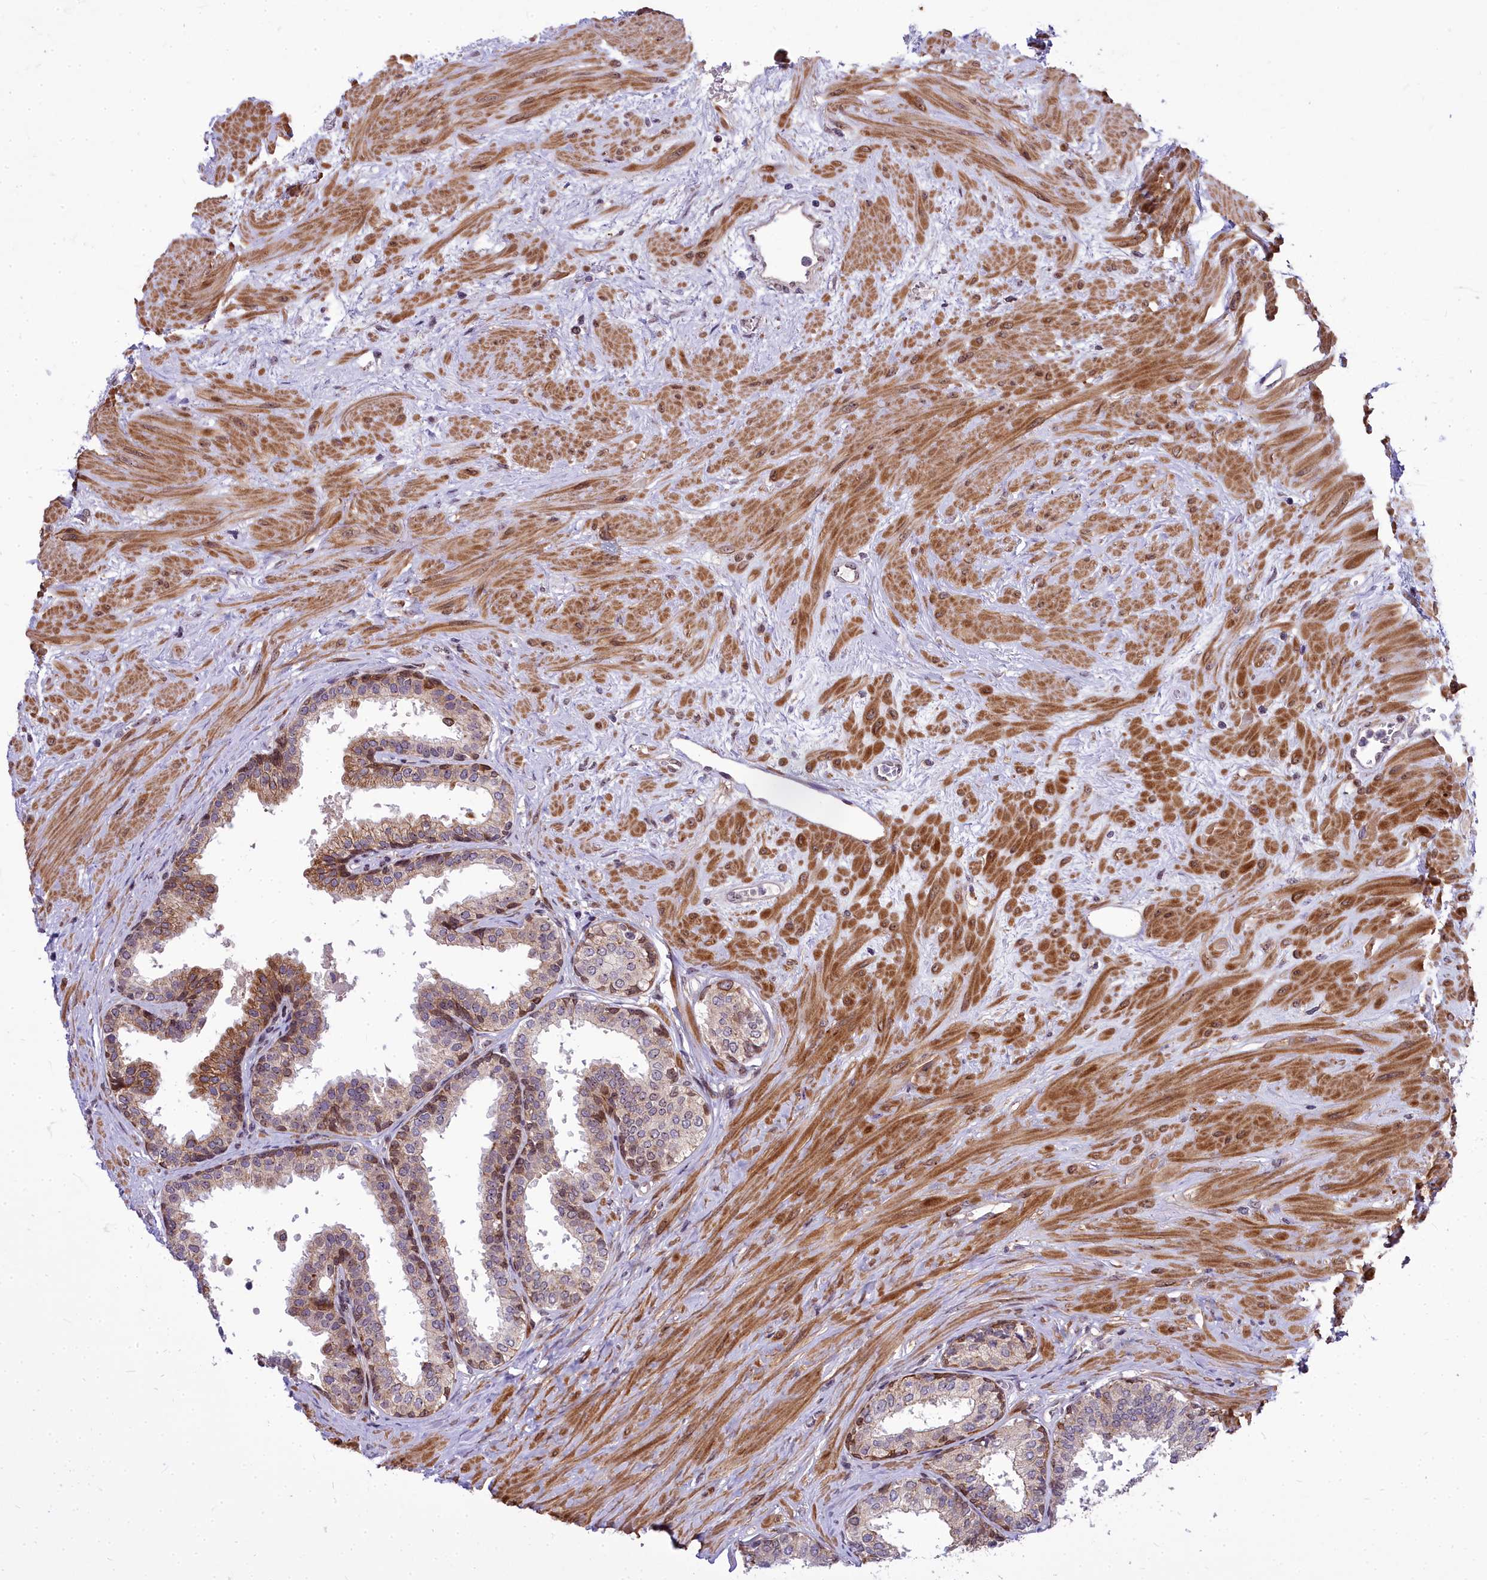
{"staining": {"intensity": "moderate", "quantity": "<25%", "location": "cytoplasmic/membranous,nuclear"}, "tissue": "prostate", "cell_type": "Glandular cells", "image_type": "normal", "snomed": [{"axis": "morphology", "description": "Normal tissue, NOS"}, {"axis": "topography", "description": "Prostate"}], "caption": "Approximately <25% of glandular cells in unremarkable prostate show moderate cytoplasmic/membranous,nuclear protein staining as visualized by brown immunohistochemical staining.", "gene": "ABCB8", "patient": {"sex": "male", "age": 48}}